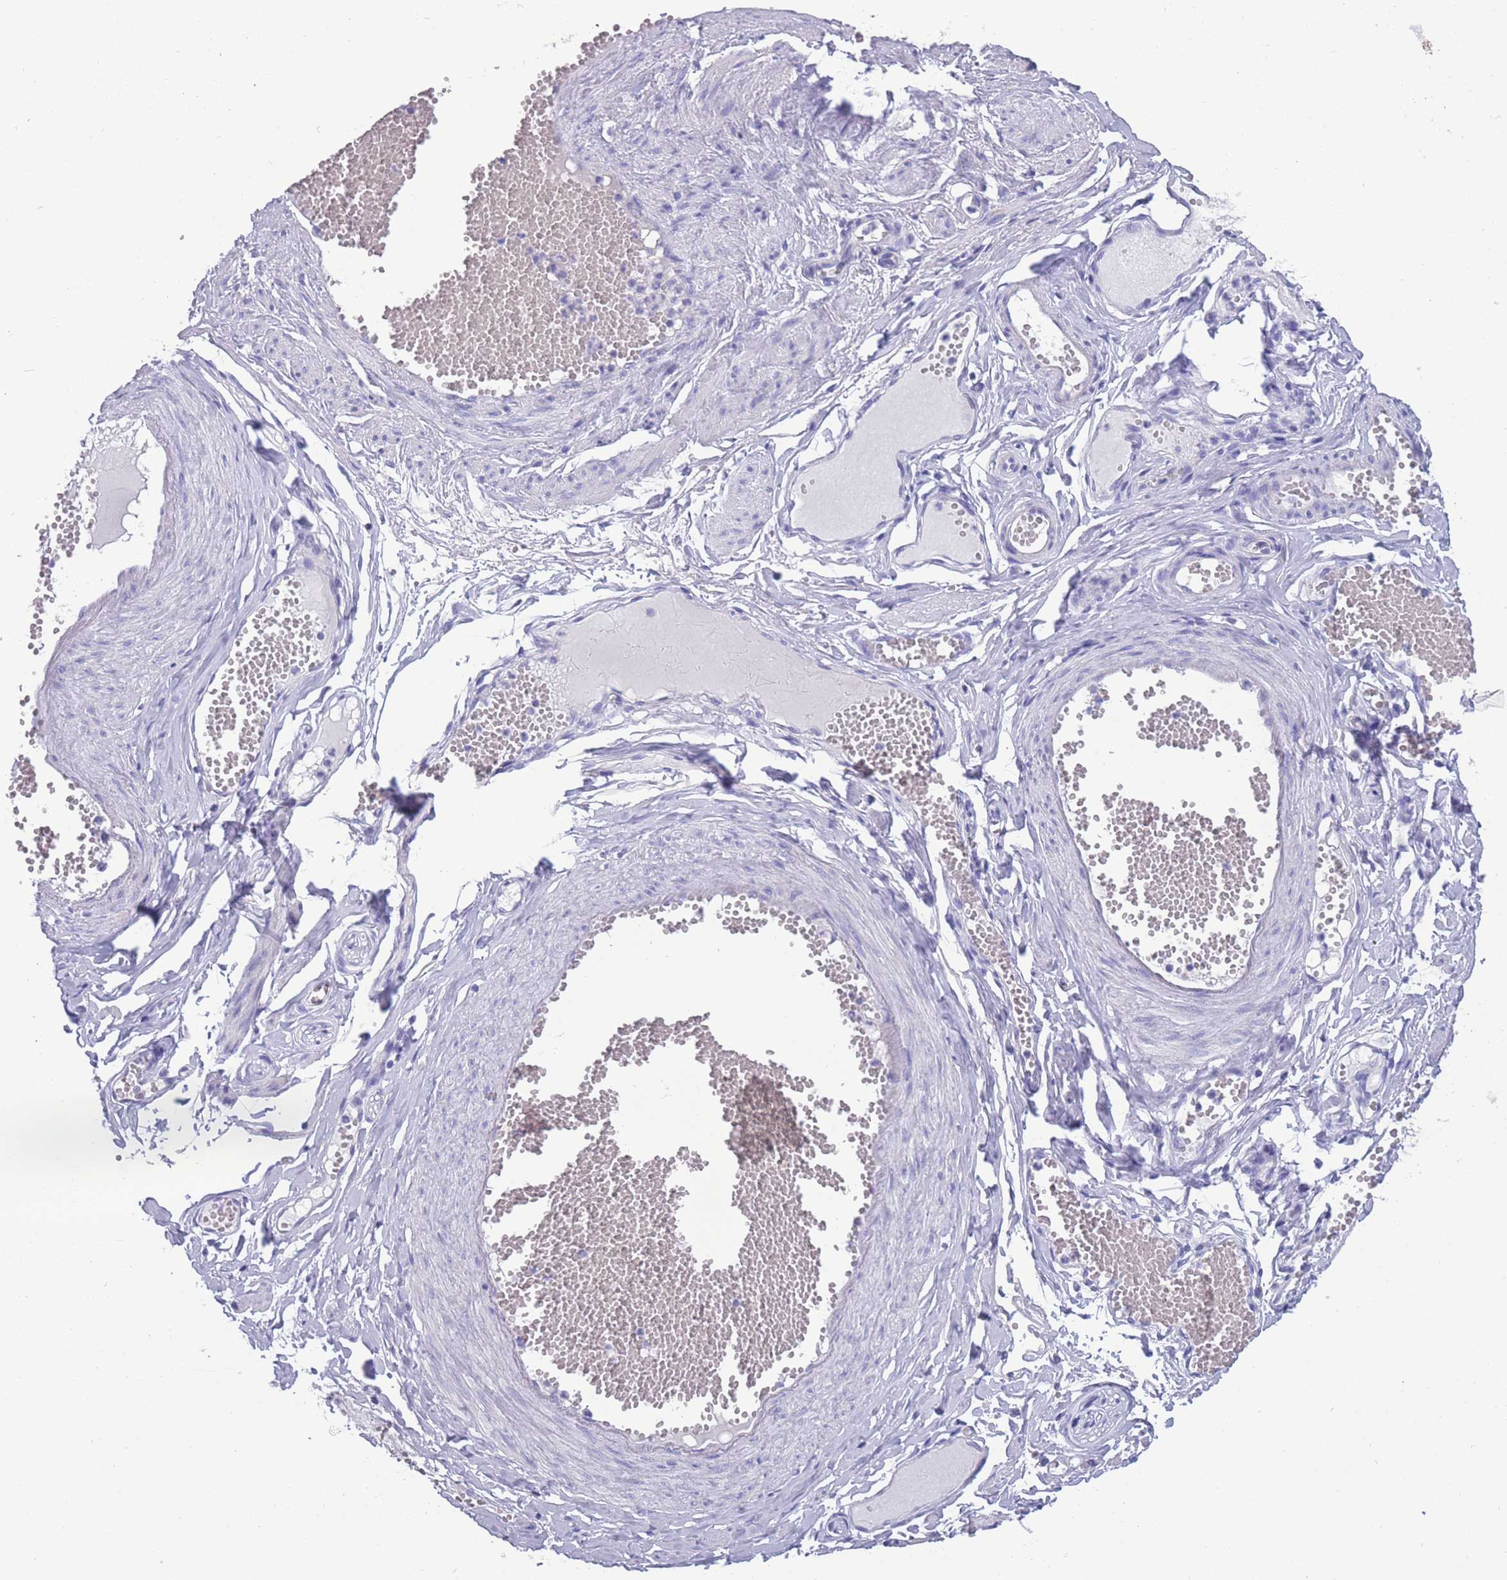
{"staining": {"intensity": "negative", "quantity": "none", "location": "none"}, "tissue": "soft tissue", "cell_type": "Fibroblasts", "image_type": "normal", "snomed": [{"axis": "morphology", "description": "Normal tissue, NOS"}, {"axis": "topography", "description": "Smooth muscle"}, {"axis": "topography", "description": "Peripheral nerve tissue"}], "caption": "This micrograph is of normal soft tissue stained with immunohistochemistry (IHC) to label a protein in brown with the nuclei are counter-stained blue. There is no expression in fibroblasts. The staining is performed using DAB brown chromogen with nuclei counter-stained in using hematoxylin.", "gene": "INTS2", "patient": {"sex": "female", "age": 39}}